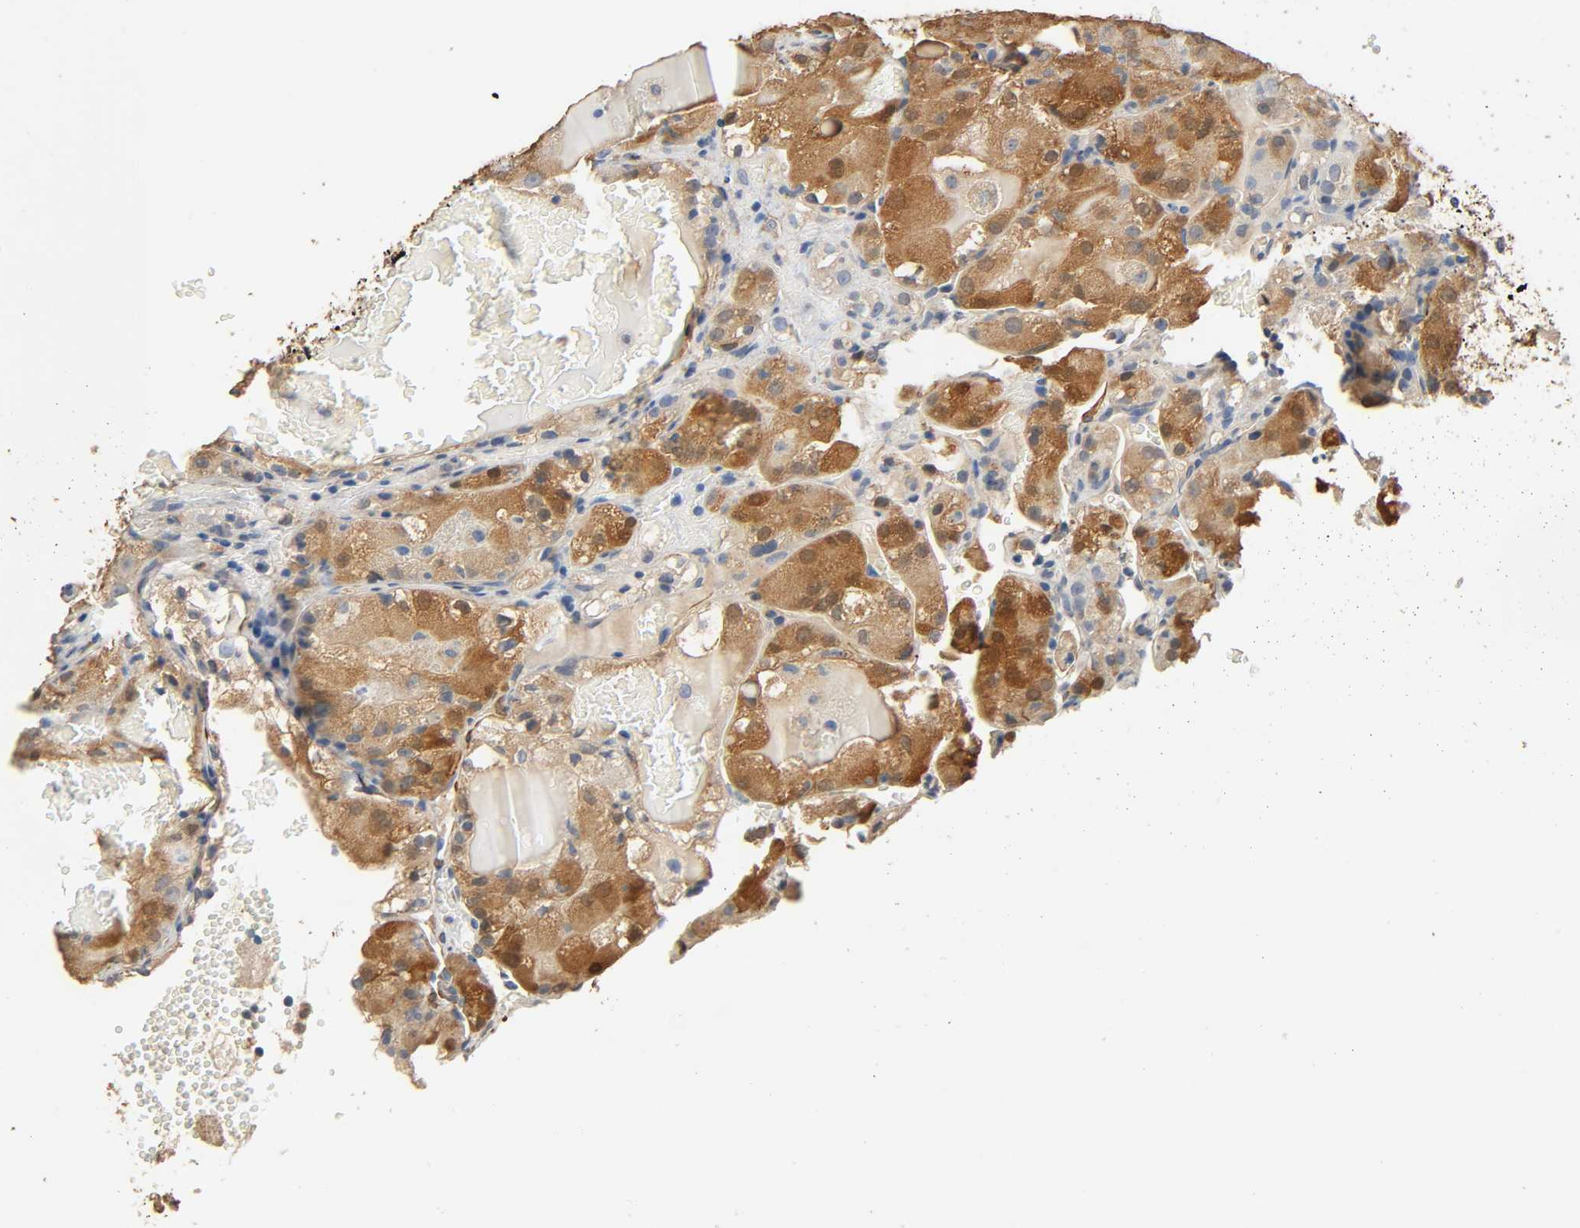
{"staining": {"intensity": "moderate", "quantity": ">75%", "location": "cytoplasmic/membranous,nuclear"}, "tissue": "renal cancer", "cell_type": "Tumor cells", "image_type": "cancer", "snomed": [{"axis": "morphology", "description": "Normal tissue, NOS"}, {"axis": "morphology", "description": "Adenocarcinoma, NOS"}, {"axis": "topography", "description": "Kidney"}], "caption": "Tumor cells show medium levels of moderate cytoplasmic/membranous and nuclear expression in approximately >75% of cells in human renal cancer. The staining was performed using DAB, with brown indicating positive protein expression. Nuclei are stained blue with hematoxylin.", "gene": "GSTA3", "patient": {"sex": "male", "age": 61}}